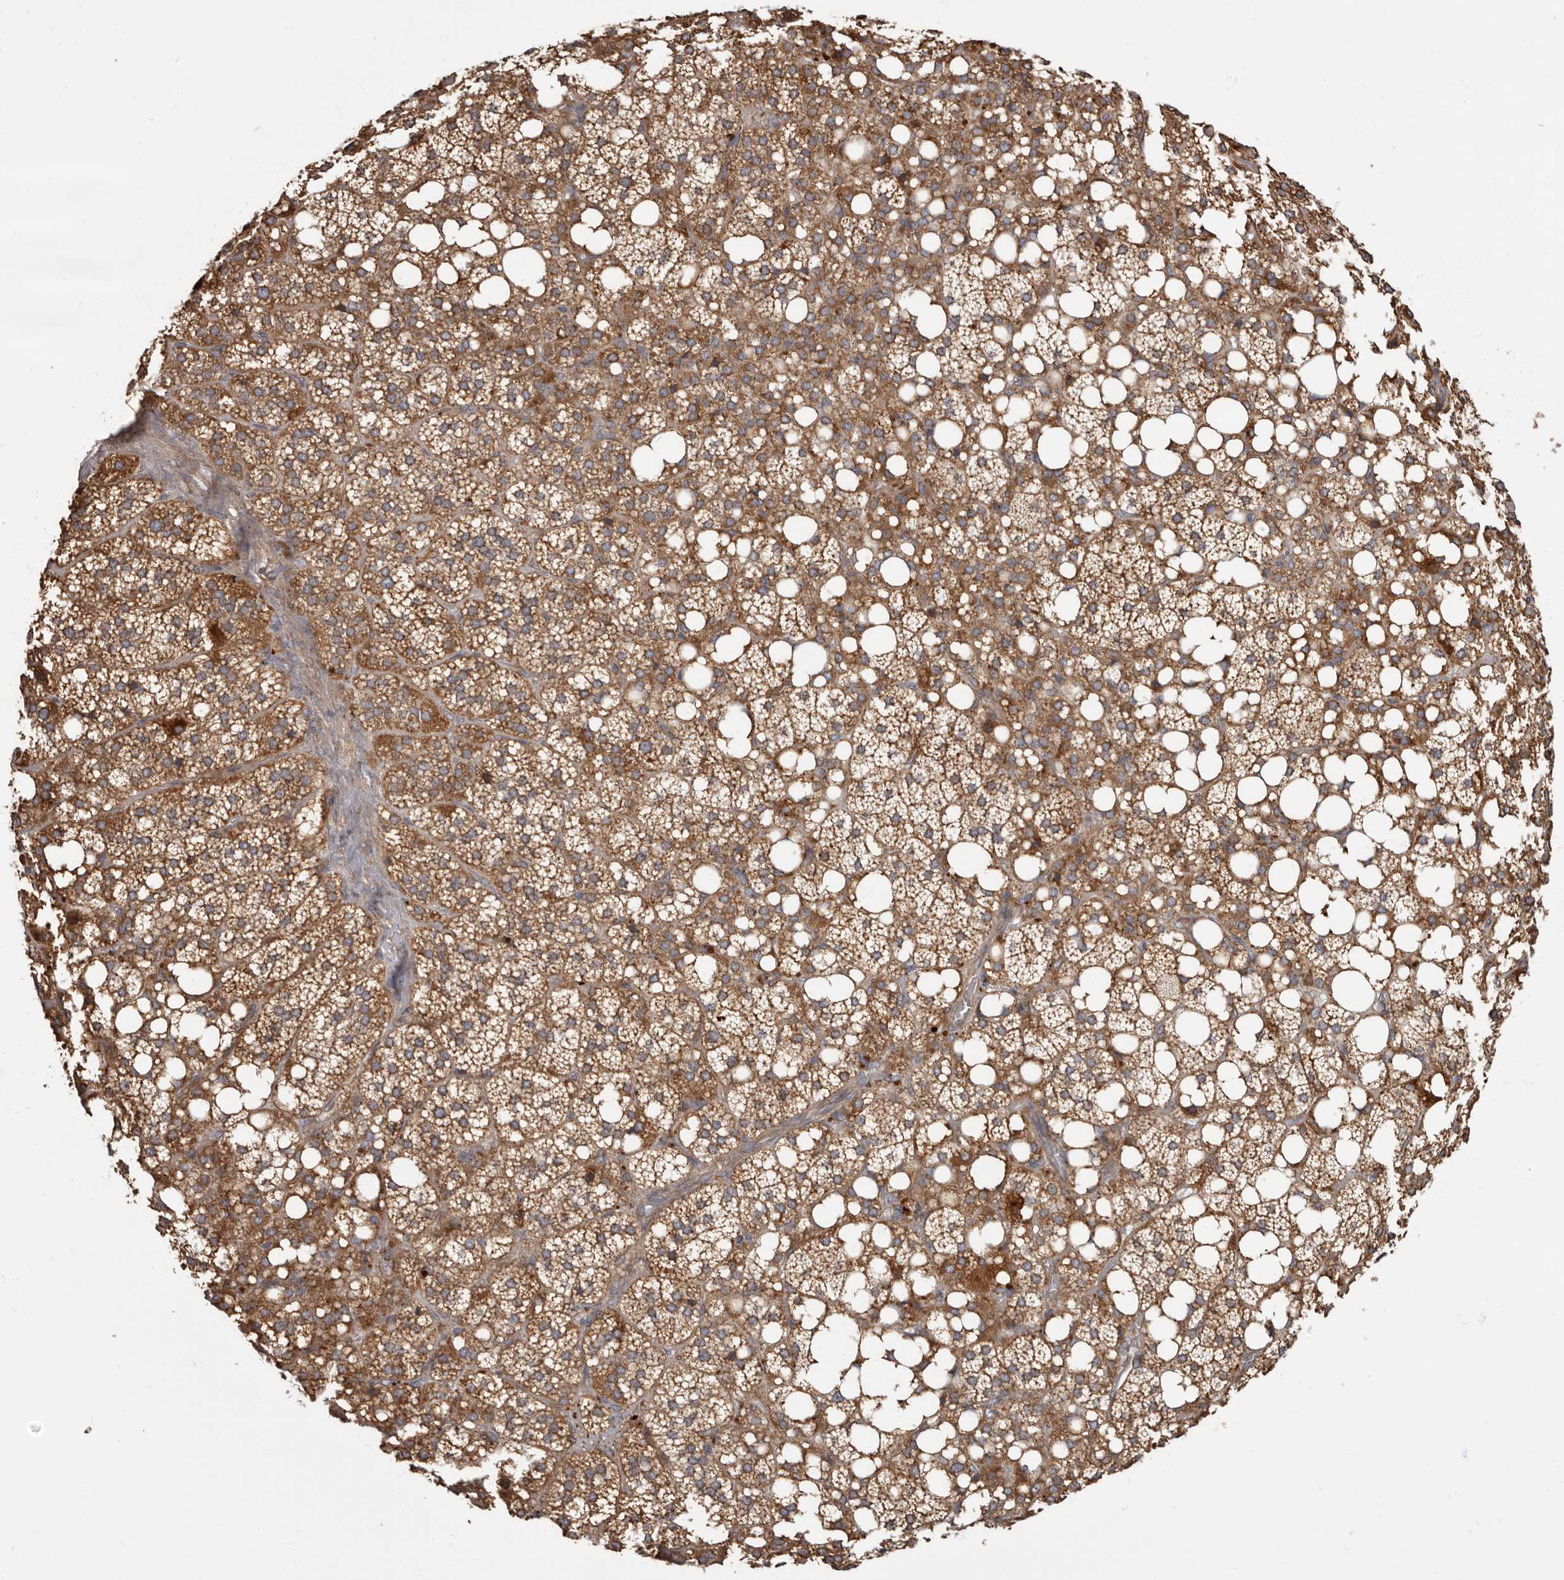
{"staining": {"intensity": "strong", "quantity": "25%-75%", "location": "cytoplasmic/membranous"}, "tissue": "adrenal gland", "cell_type": "Glandular cells", "image_type": "normal", "snomed": [{"axis": "morphology", "description": "Normal tissue, NOS"}, {"axis": "topography", "description": "Adrenal gland"}], "caption": "Immunohistochemistry histopathology image of unremarkable human adrenal gland stained for a protein (brown), which demonstrates high levels of strong cytoplasmic/membranous expression in about 25%-75% of glandular cells.", "gene": "ADCY2", "patient": {"sex": "female", "age": 59}}